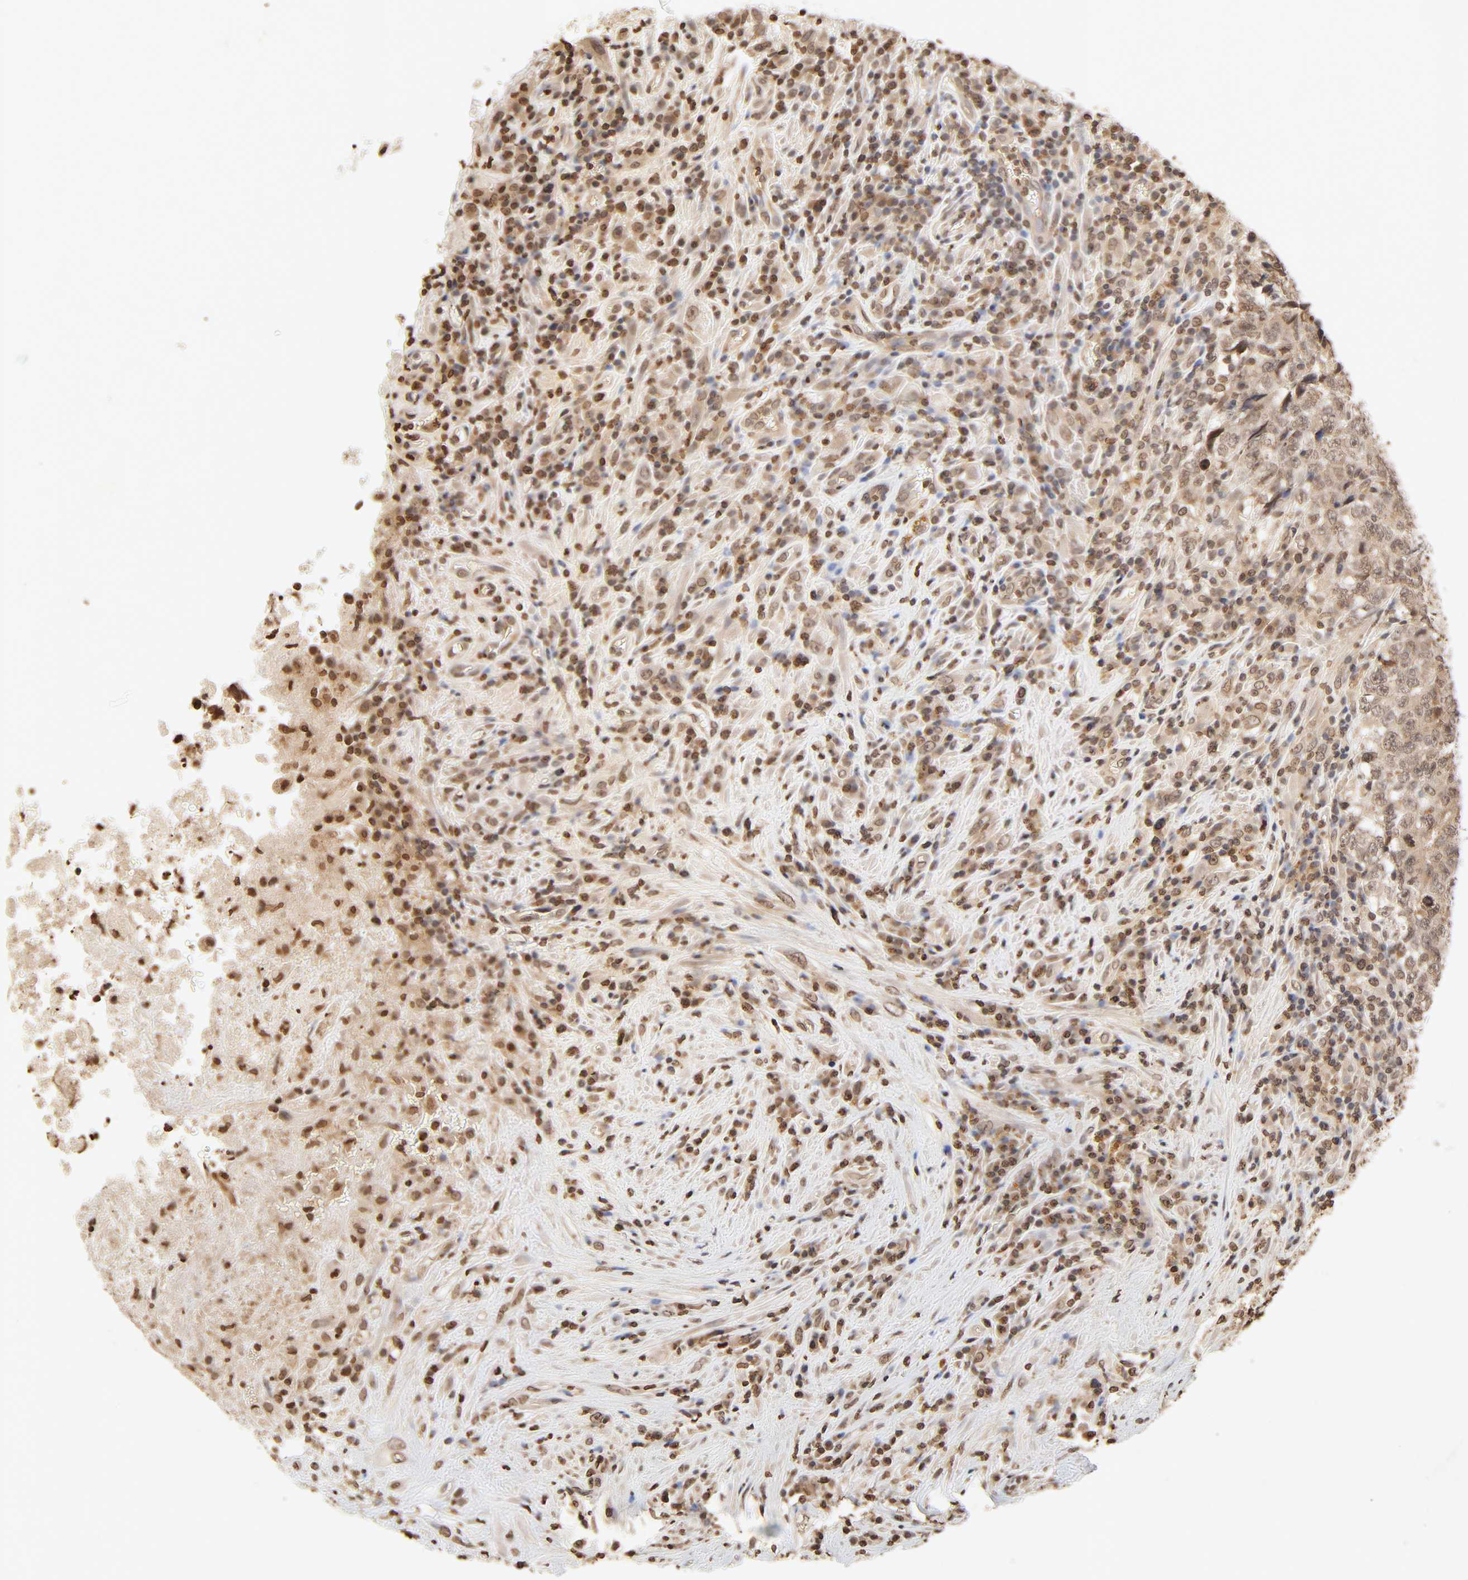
{"staining": {"intensity": "moderate", "quantity": ">75%", "location": "cytoplasmic/membranous,nuclear"}, "tissue": "testis cancer", "cell_type": "Tumor cells", "image_type": "cancer", "snomed": [{"axis": "morphology", "description": "Necrosis, NOS"}, {"axis": "morphology", "description": "Carcinoma, Embryonal, NOS"}, {"axis": "topography", "description": "Testis"}], "caption": "Protein expression analysis of human testis cancer reveals moderate cytoplasmic/membranous and nuclear staining in about >75% of tumor cells.", "gene": "TBL1X", "patient": {"sex": "male", "age": 19}}